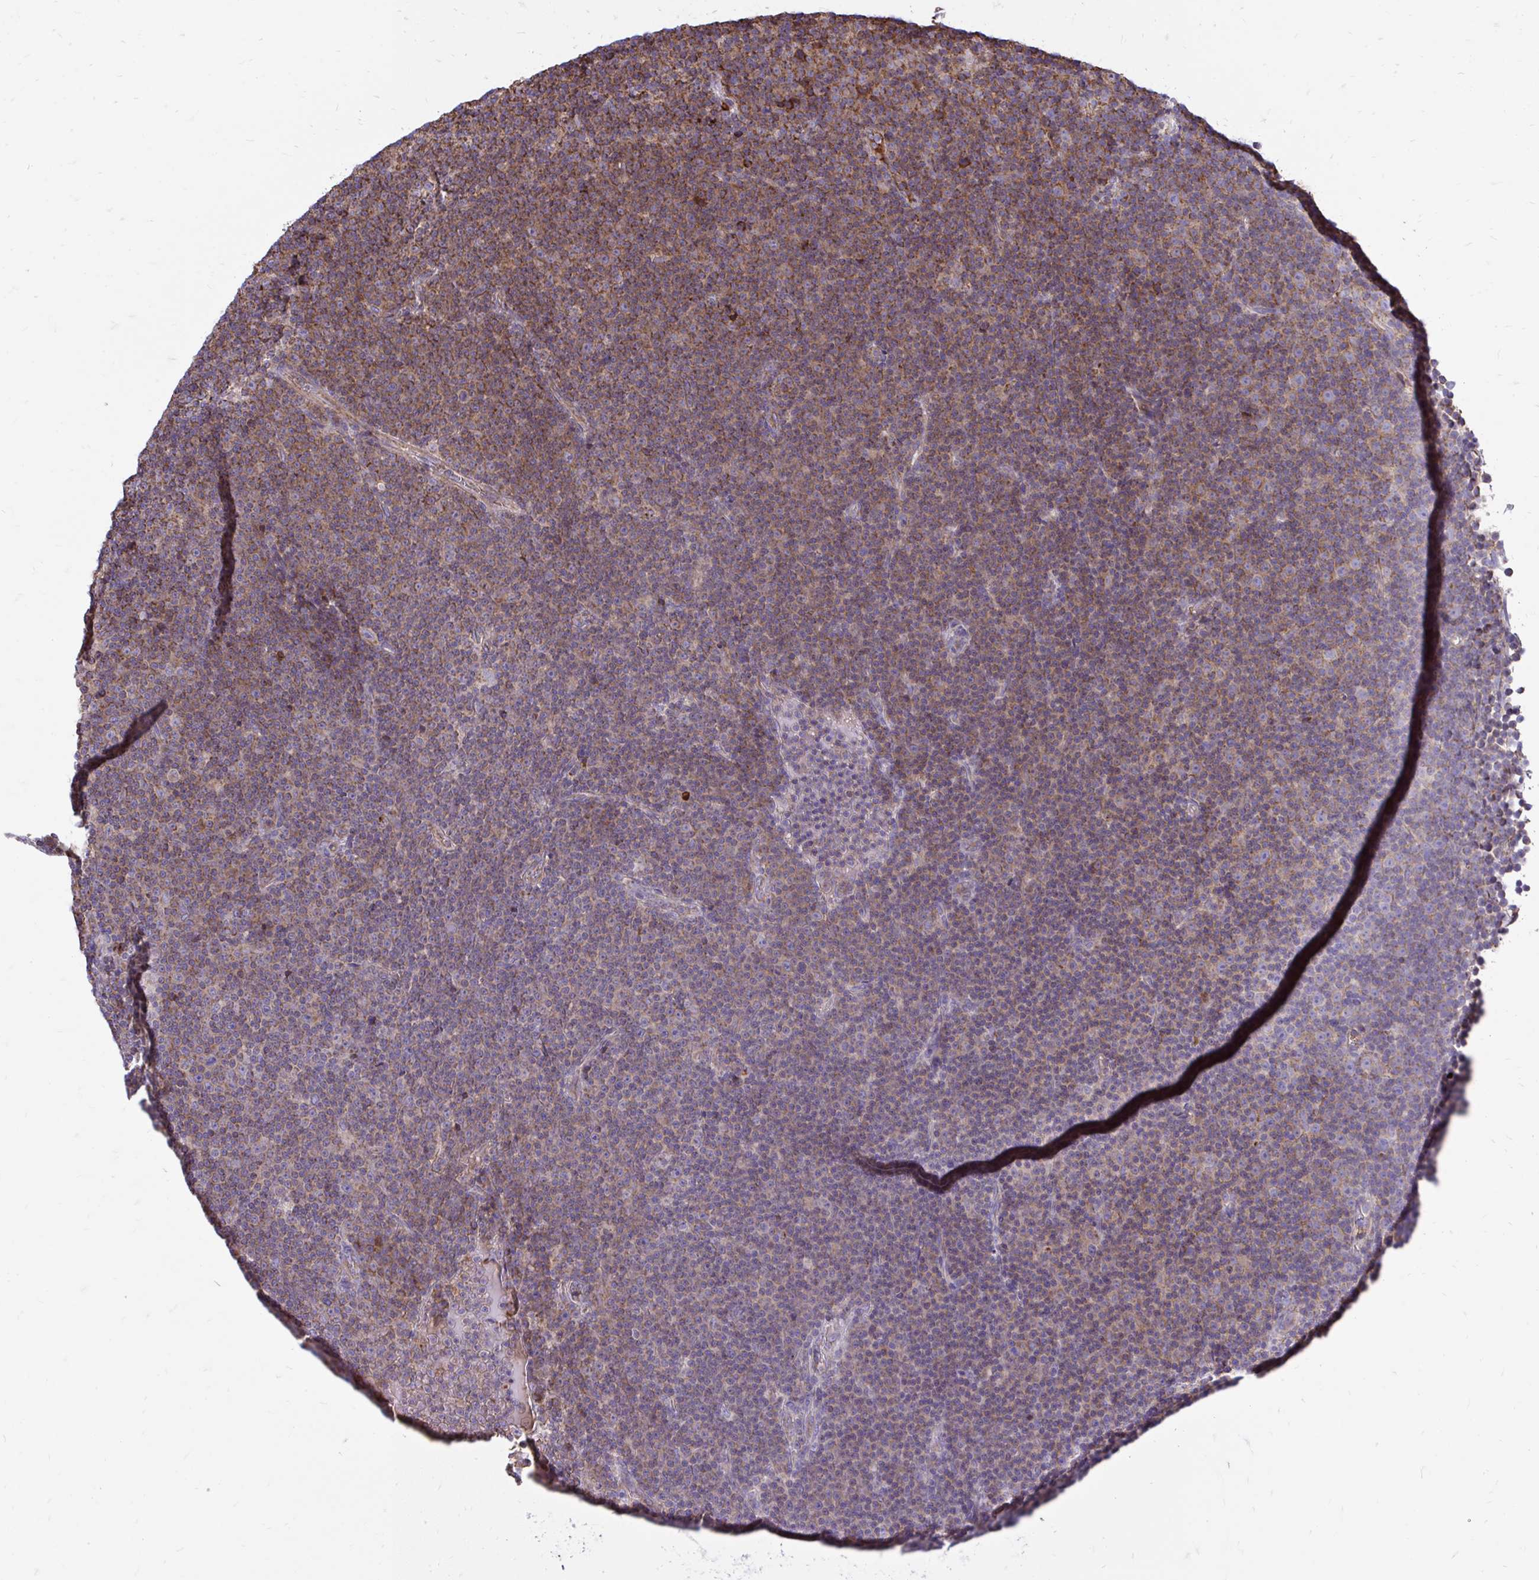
{"staining": {"intensity": "weak", "quantity": "25%-75%", "location": "cytoplasmic/membranous"}, "tissue": "lymphoma", "cell_type": "Tumor cells", "image_type": "cancer", "snomed": [{"axis": "morphology", "description": "Malignant lymphoma, non-Hodgkin's type, Low grade"}, {"axis": "topography", "description": "Lymph node"}], "caption": "This image displays immunohistochemistry (IHC) staining of lymphoma, with low weak cytoplasmic/membranous staining in approximately 25%-75% of tumor cells.", "gene": "ATP13A2", "patient": {"sex": "female", "age": 67}}